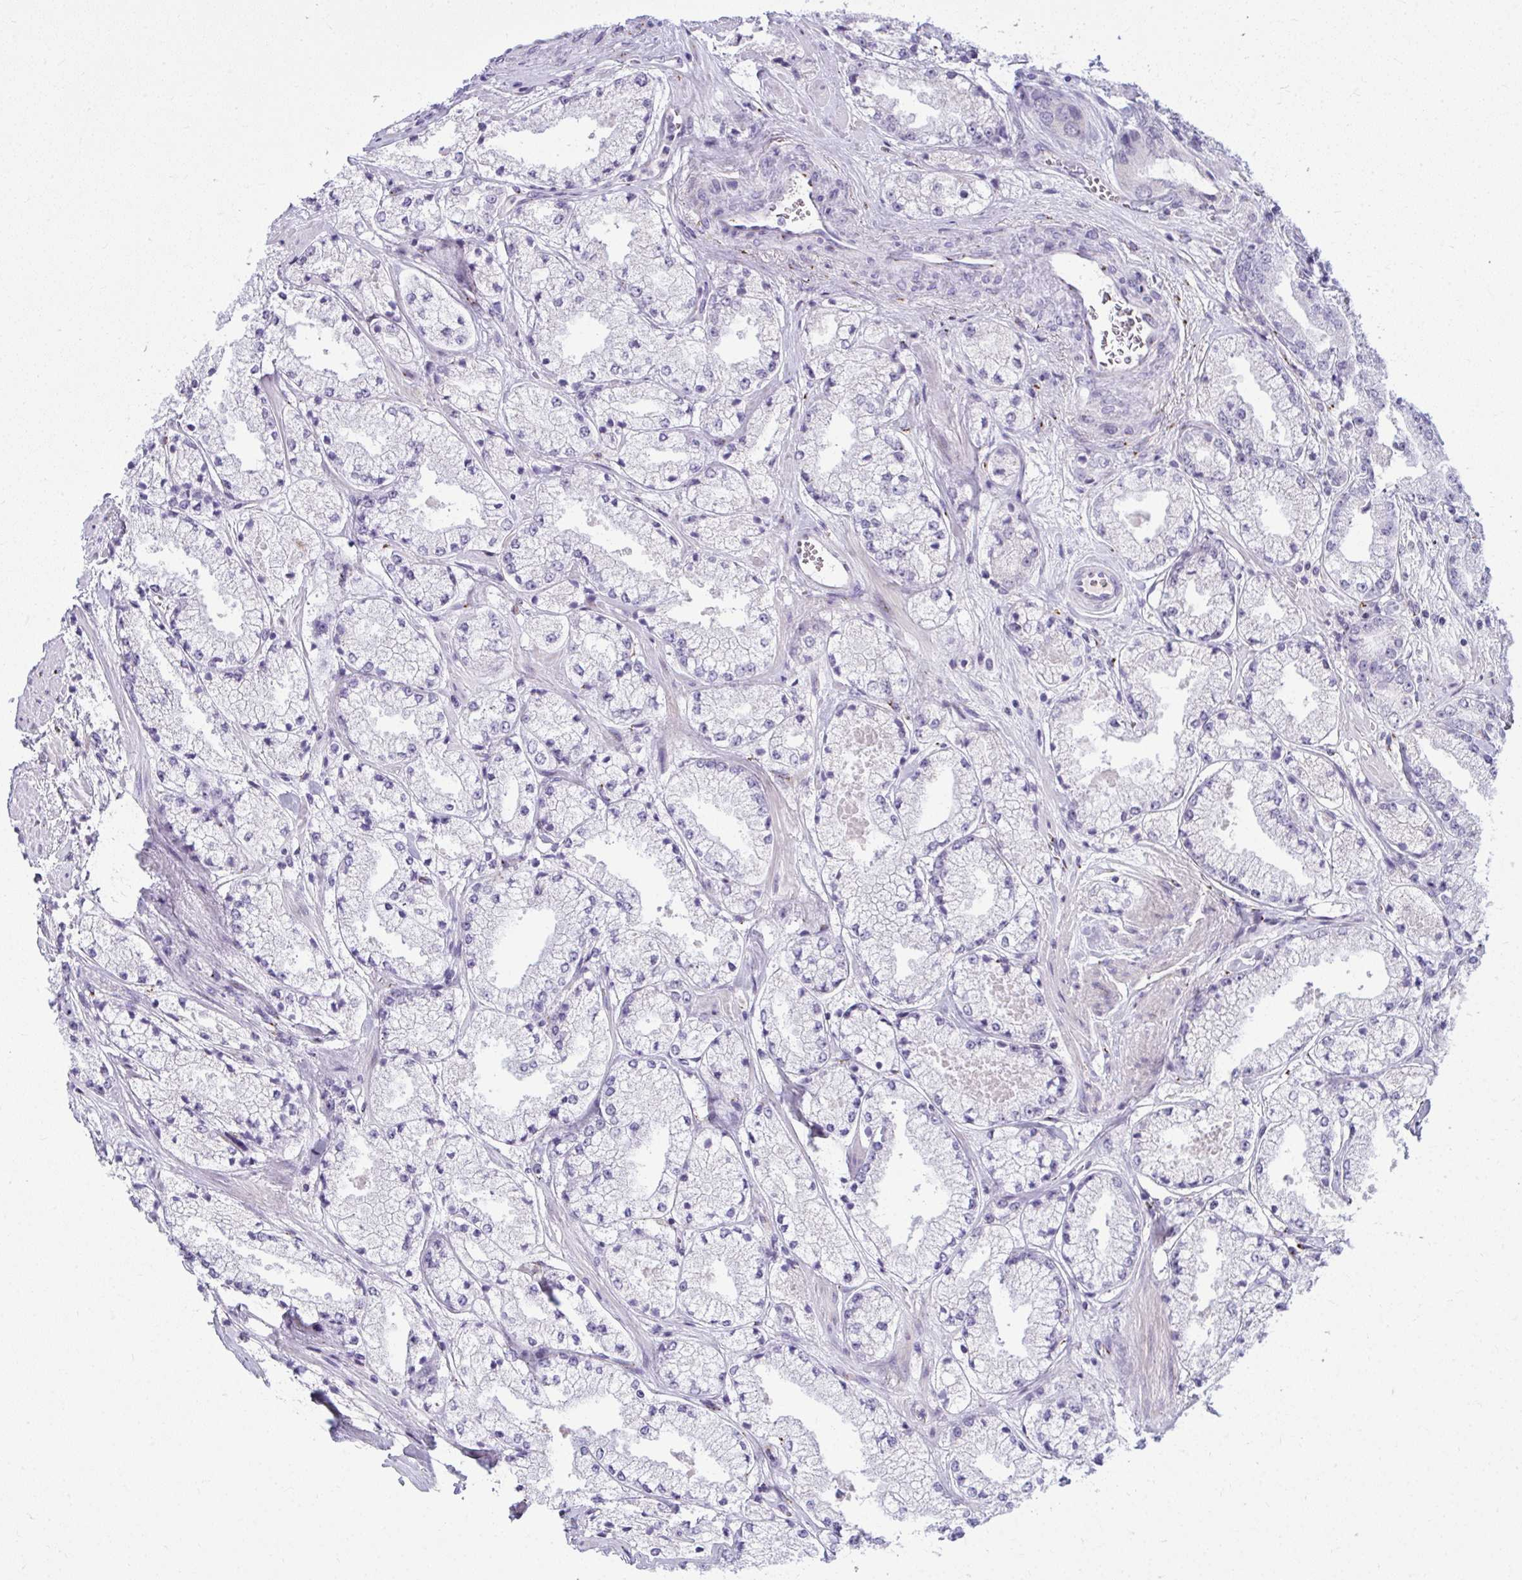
{"staining": {"intensity": "negative", "quantity": "none", "location": "none"}, "tissue": "prostate cancer", "cell_type": "Tumor cells", "image_type": "cancer", "snomed": [{"axis": "morphology", "description": "Adenocarcinoma, High grade"}, {"axis": "topography", "description": "Prostate"}], "caption": "Photomicrograph shows no significant protein expression in tumor cells of prostate cancer (high-grade adenocarcinoma).", "gene": "DTX4", "patient": {"sex": "male", "age": 63}}